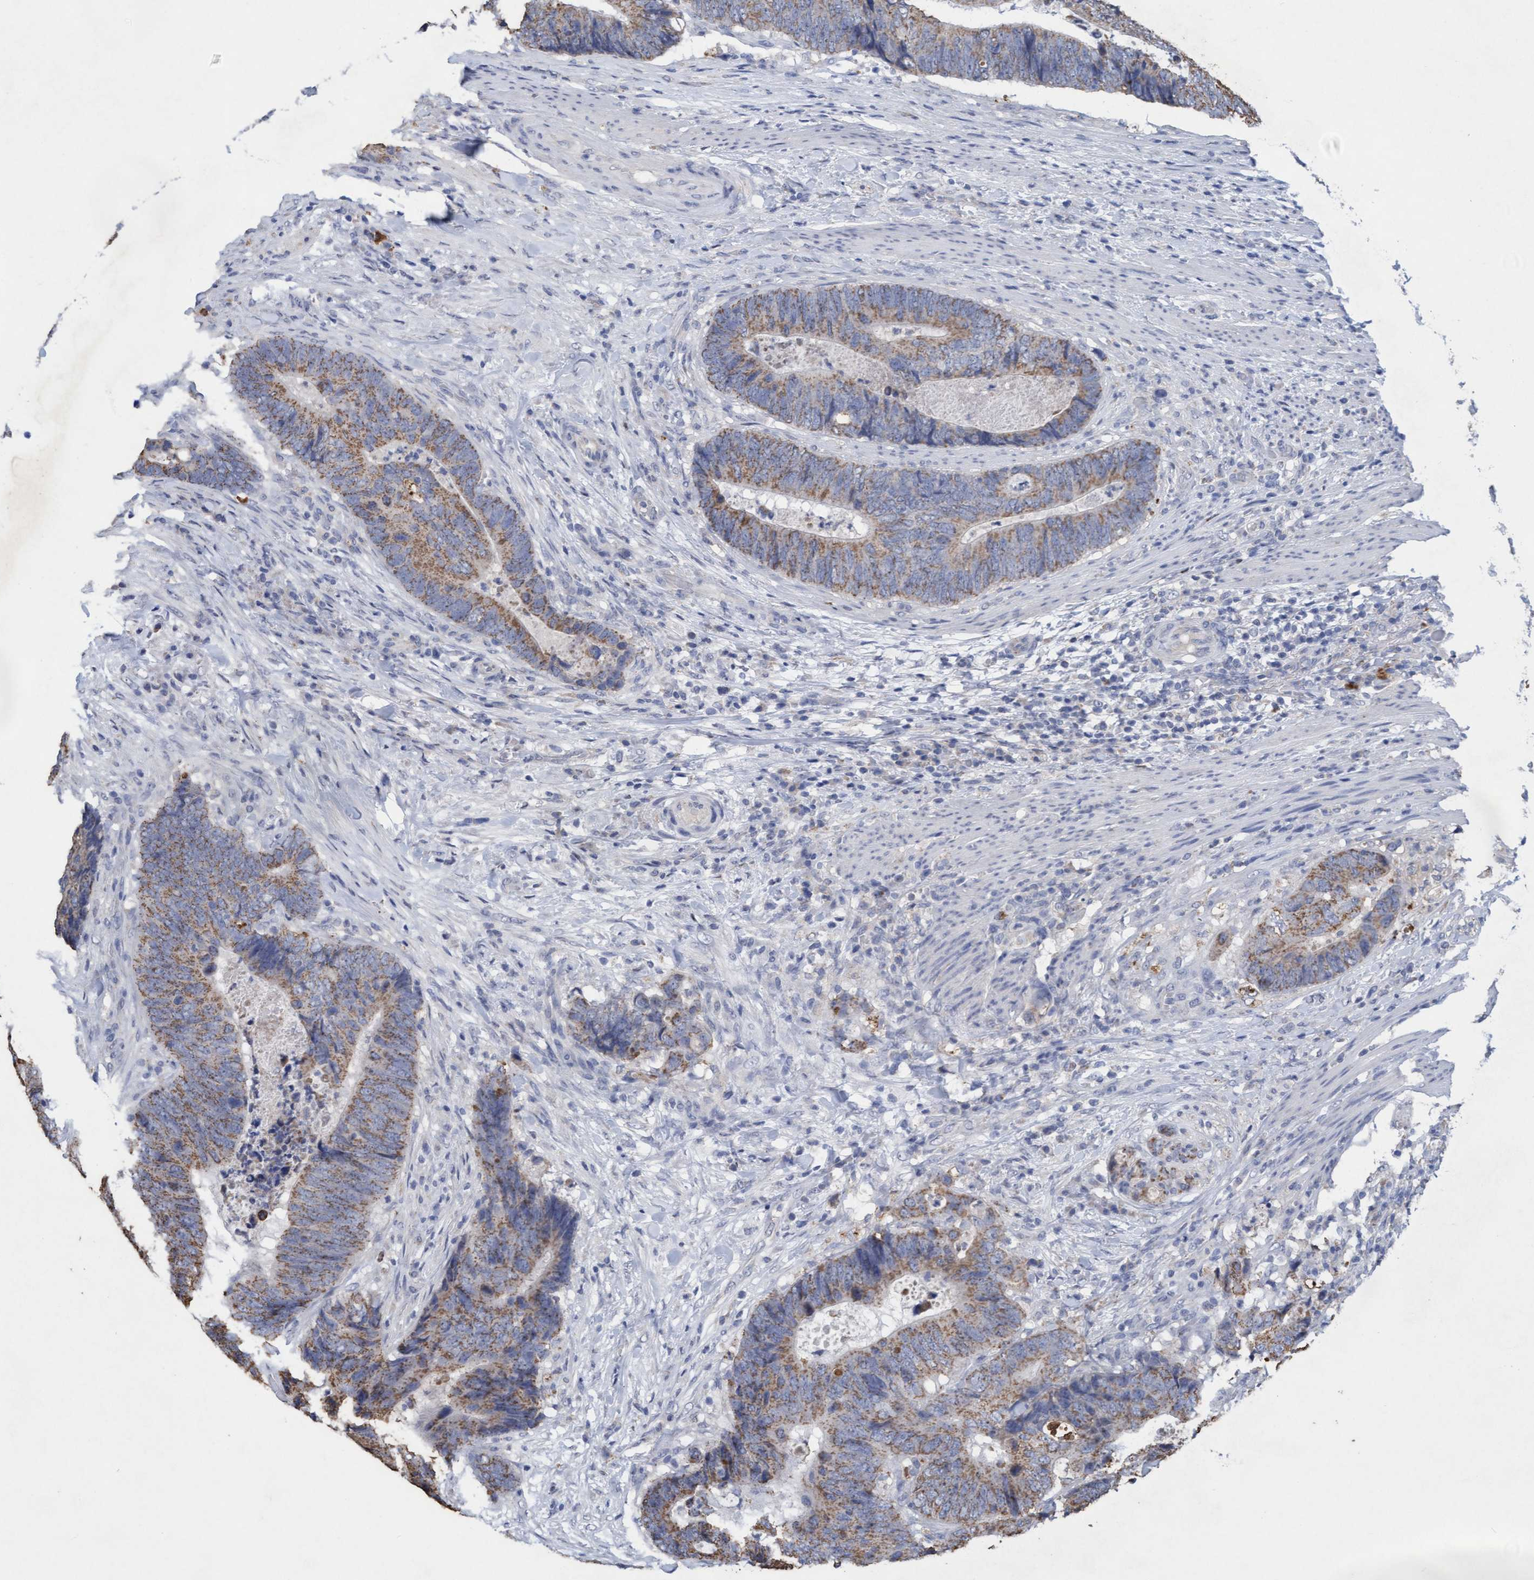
{"staining": {"intensity": "weak", "quantity": ">75%", "location": "cytoplasmic/membranous"}, "tissue": "colorectal cancer", "cell_type": "Tumor cells", "image_type": "cancer", "snomed": [{"axis": "morphology", "description": "Adenocarcinoma, NOS"}, {"axis": "topography", "description": "Colon"}], "caption": "Immunohistochemistry micrograph of human adenocarcinoma (colorectal) stained for a protein (brown), which exhibits low levels of weak cytoplasmic/membranous expression in about >75% of tumor cells.", "gene": "VSIG8", "patient": {"sex": "male", "age": 56}}